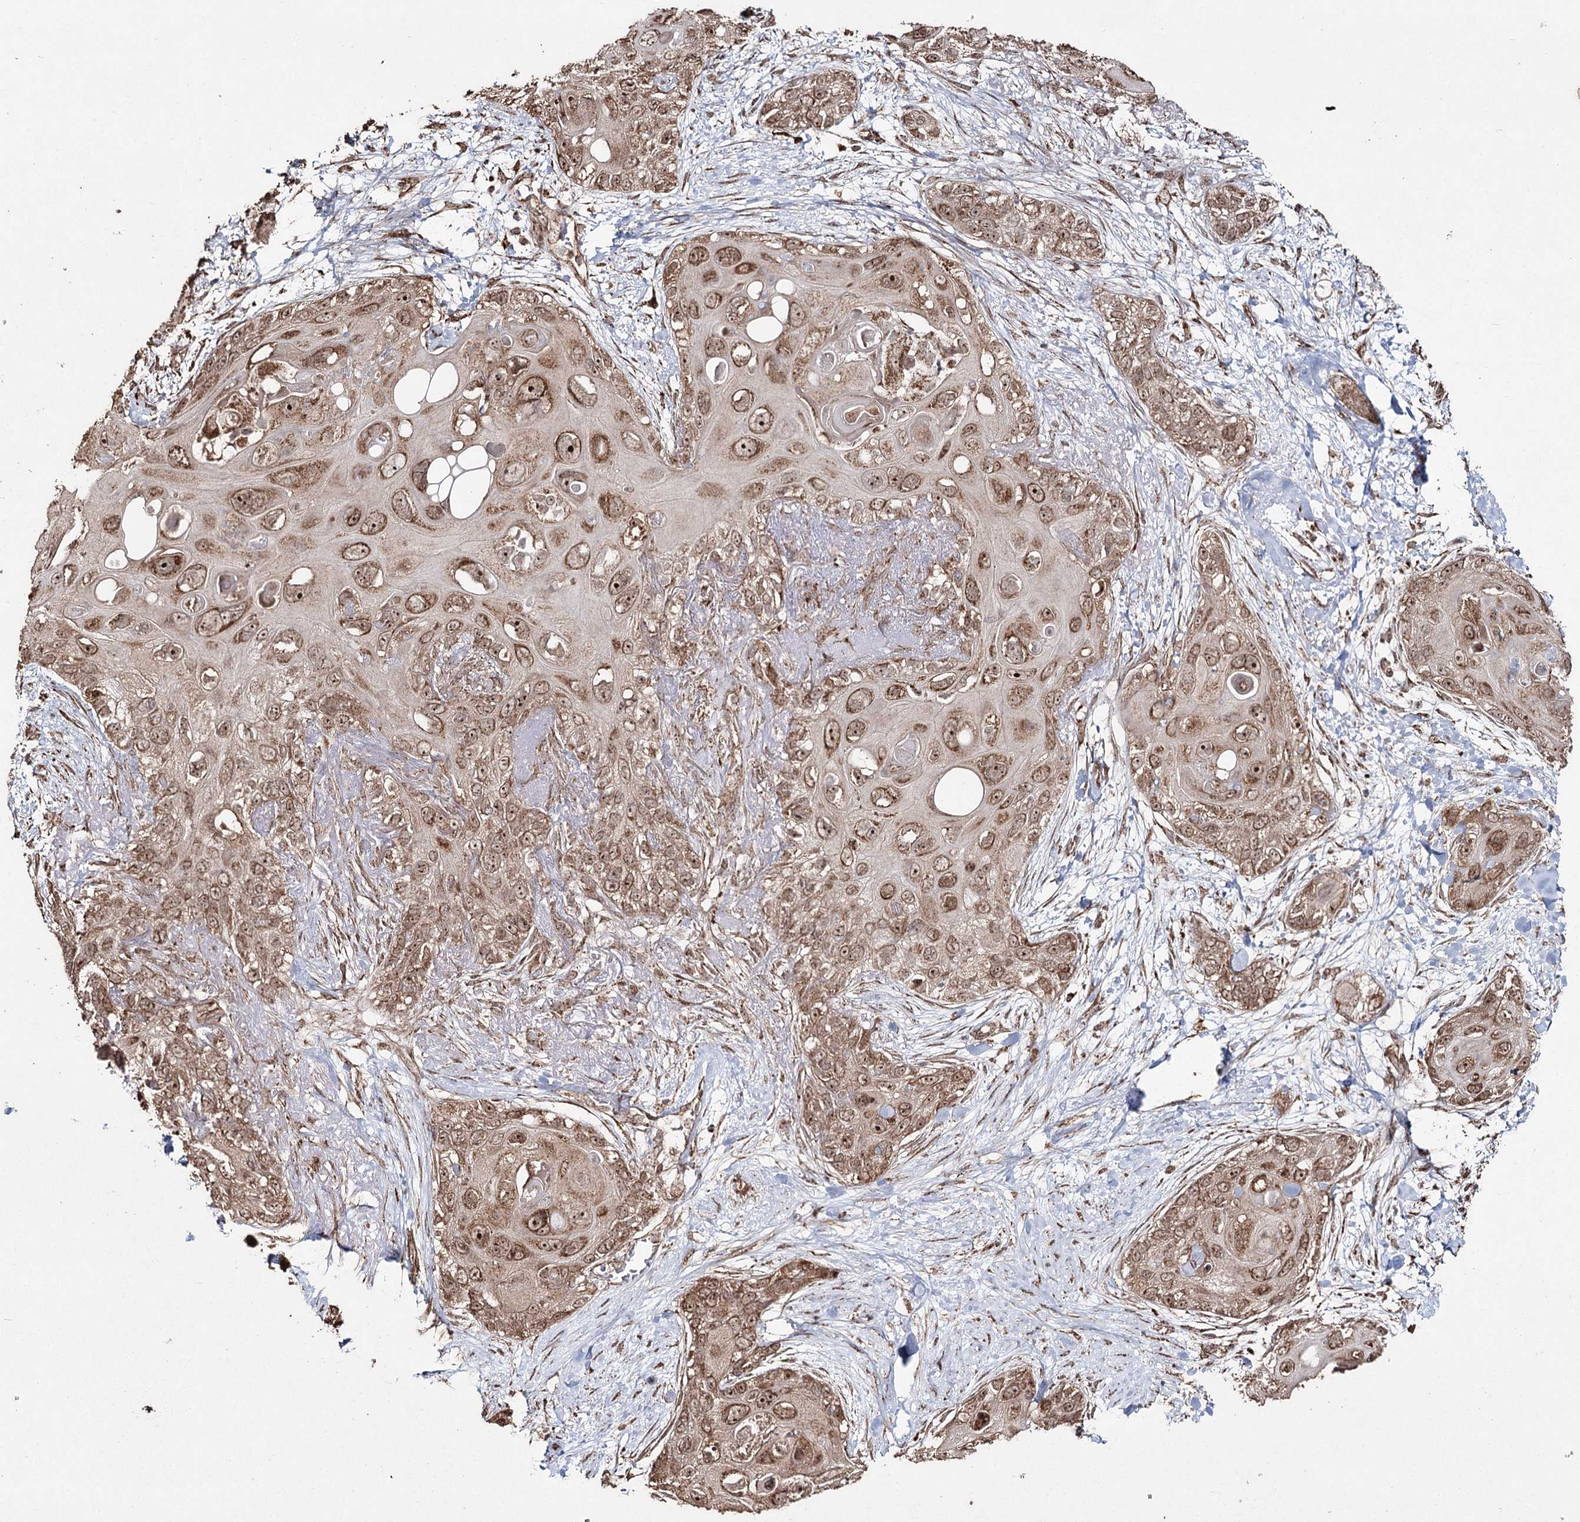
{"staining": {"intensity": "moderate", "quantity": ">75%", "location": "cytoplasmic/membranous,nuclear"}, "tissue": "skin cancer", "cell_type": "Tumor cells", "image_type": "cancer", "snomed": [{"axis": "morphology", "description": "Normal tissue, NOS"}, {"axis": "morphology", "description": "Squamous cell carcinoma, NOS"}, {"axis": "topography", "description": "Skin"}], "caption": "IHC staining of squamous cell carcinoma (skin), which displays medium levels of moderate cytoplasmic/membranous and nuclear staining in approximately >75% of tumor cells indicating moderate cytoplasmic/membranous and nuclear protein staining. The staining was performed using DAB (brown) for protein detection and nuclei were counterstained in hematoxylin (blue).", "gene": "SLF2", "patient": {"sex": "male", "age": 72}}